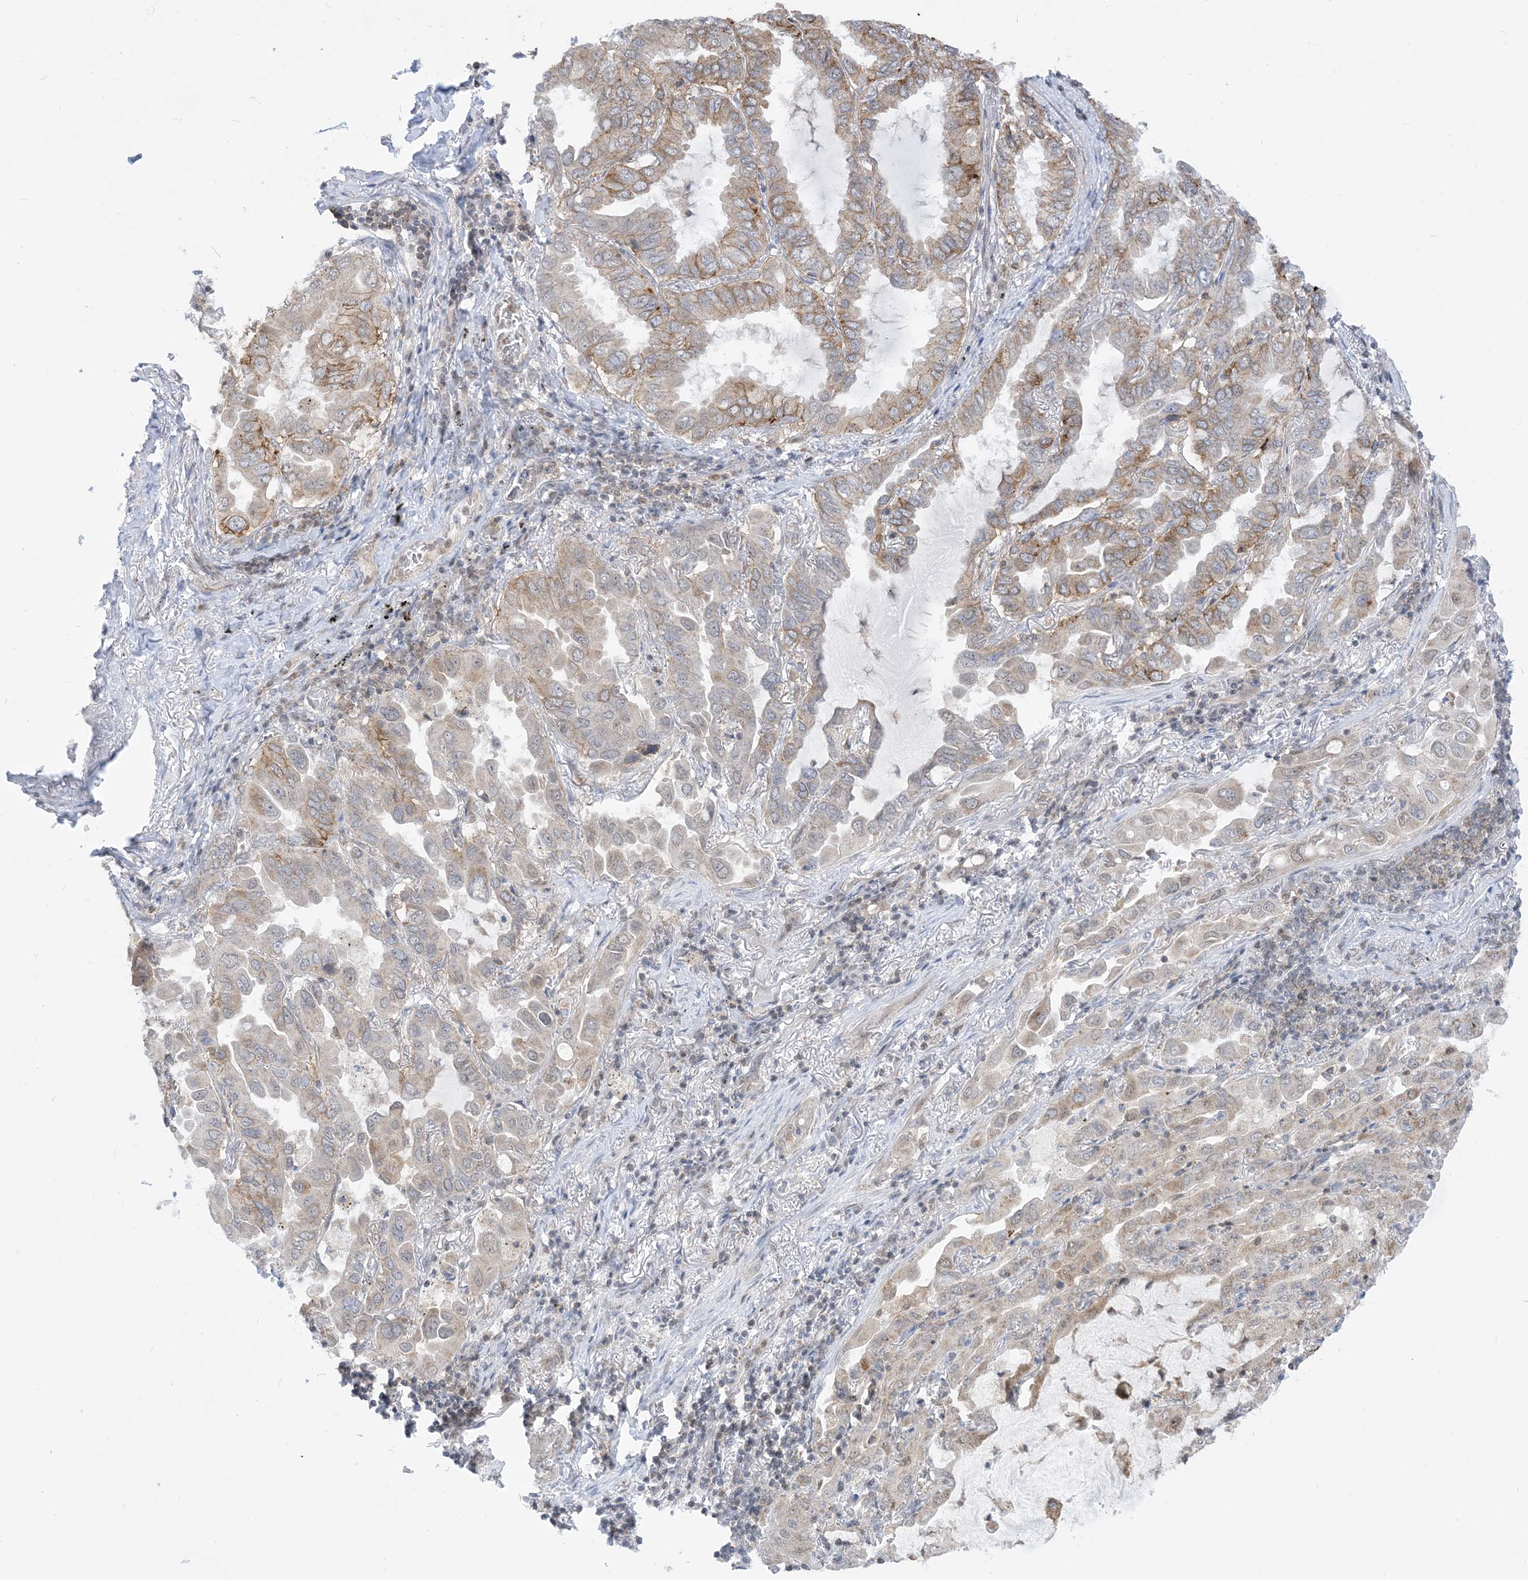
{"staining": {"intensity": "moderate", "quantity": "<25%", "location": "cytoplasmic/membranous"}, "tissue": "lung cancer", "cell_type": "Tumor cells", "image_type": "cancer", "snomed": [{"axis": "morphology", "description": "Adenocarcinoma, NOS"}, {"axis": "topography", "description": "Lung"}], "caption": "The immunohistochemical stain labels moderate cytoplasmic/membranous positivity in tumor cells of lung cancer (adenocarcinoma) tissue.", "gene": "CASP4", "patient": {"sex": "male", "age": 64}}